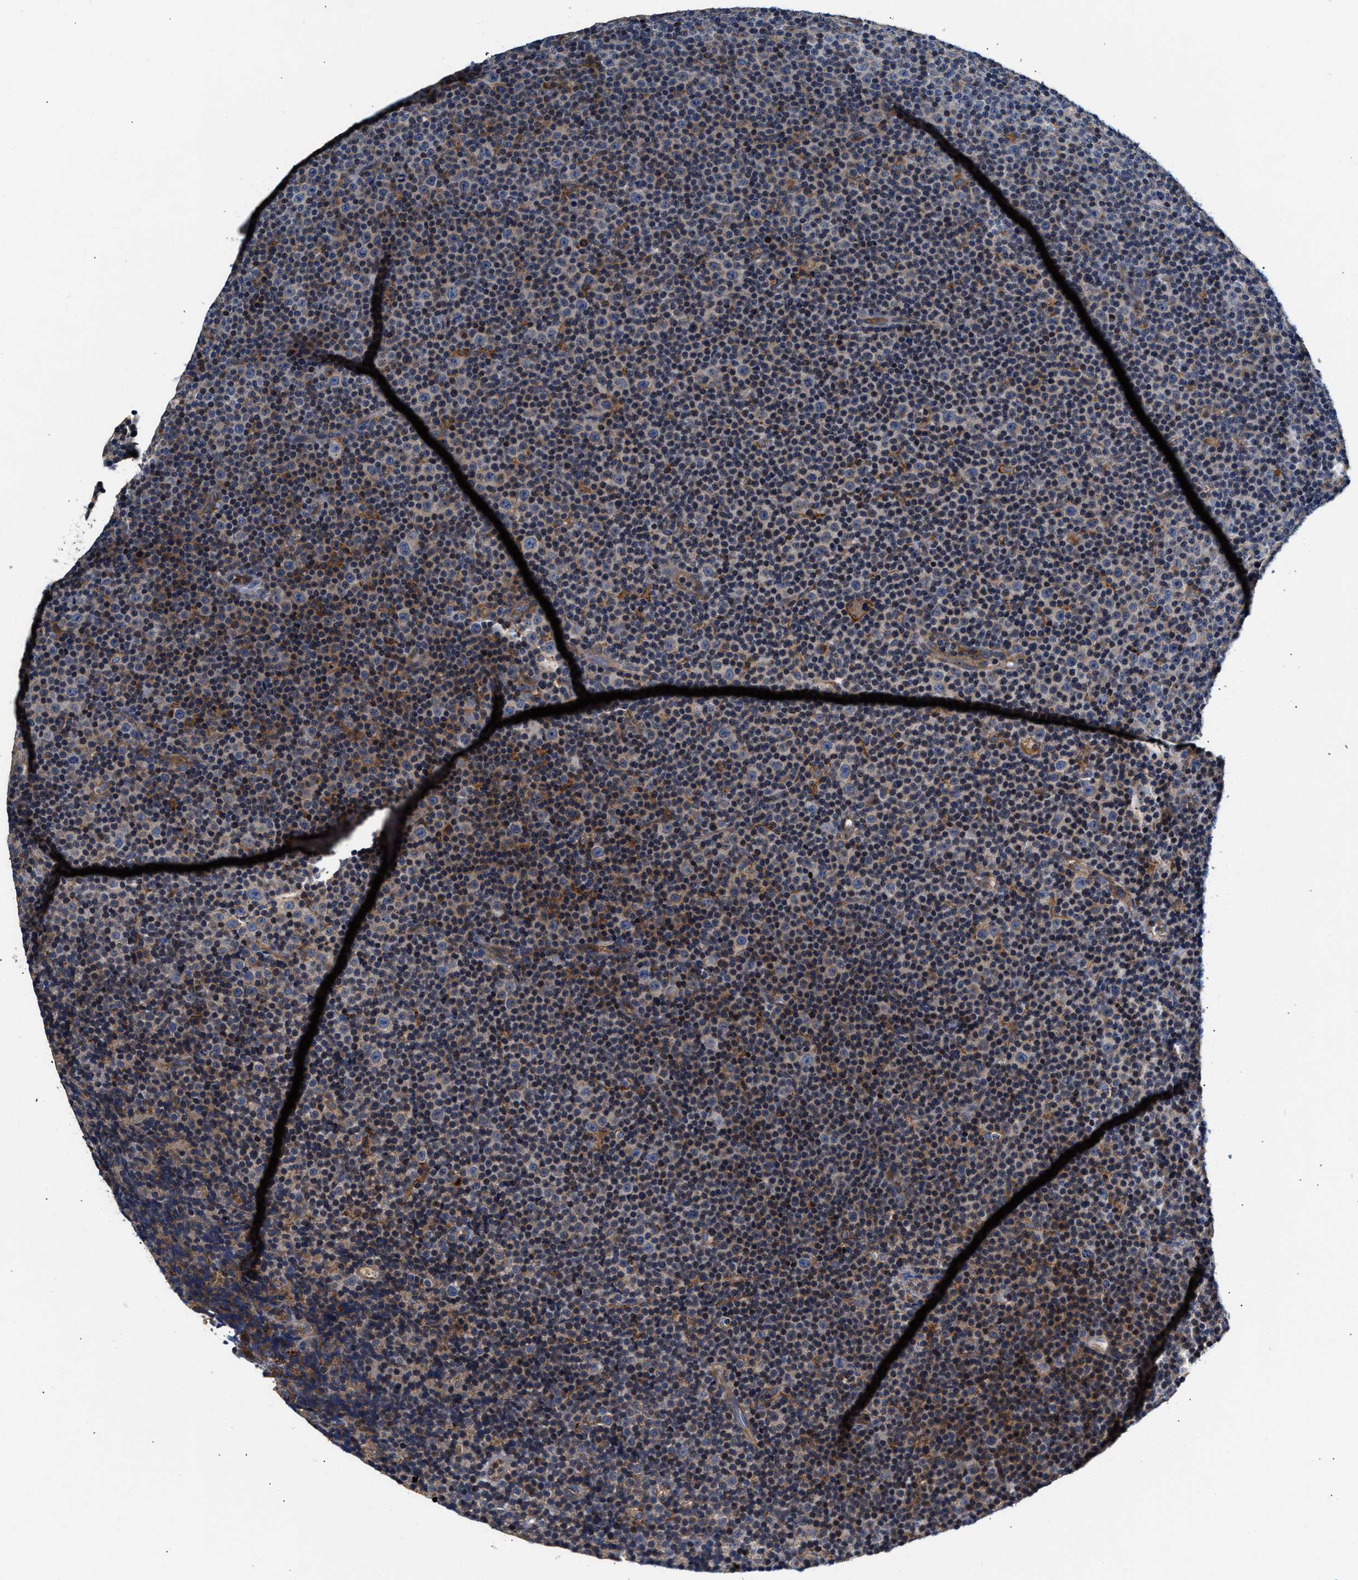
{"staining": {"intensity": "moderate", "quantity": "<25%", "location": "cytoplasmic/membranous"}, "tissue": "lymphoma", "cell_type": "Tumor cells", "image_type": "cancer", "snomed": [{"axis": "morphology", "description": "Malignant lymphoma, non-Hodgkin's type, Low grade"}, {"axis": "topography", "description": "Lymph node"}], "caption": "A high-resolution image shows immunohistochemistry (IHC) staining of lymphoma, which reveals moderate cytoplasmic/membranous positivity in about <25% of tumor cells.", "gene": "TEX2", "patient": {"sex": "female", "age": 67}}